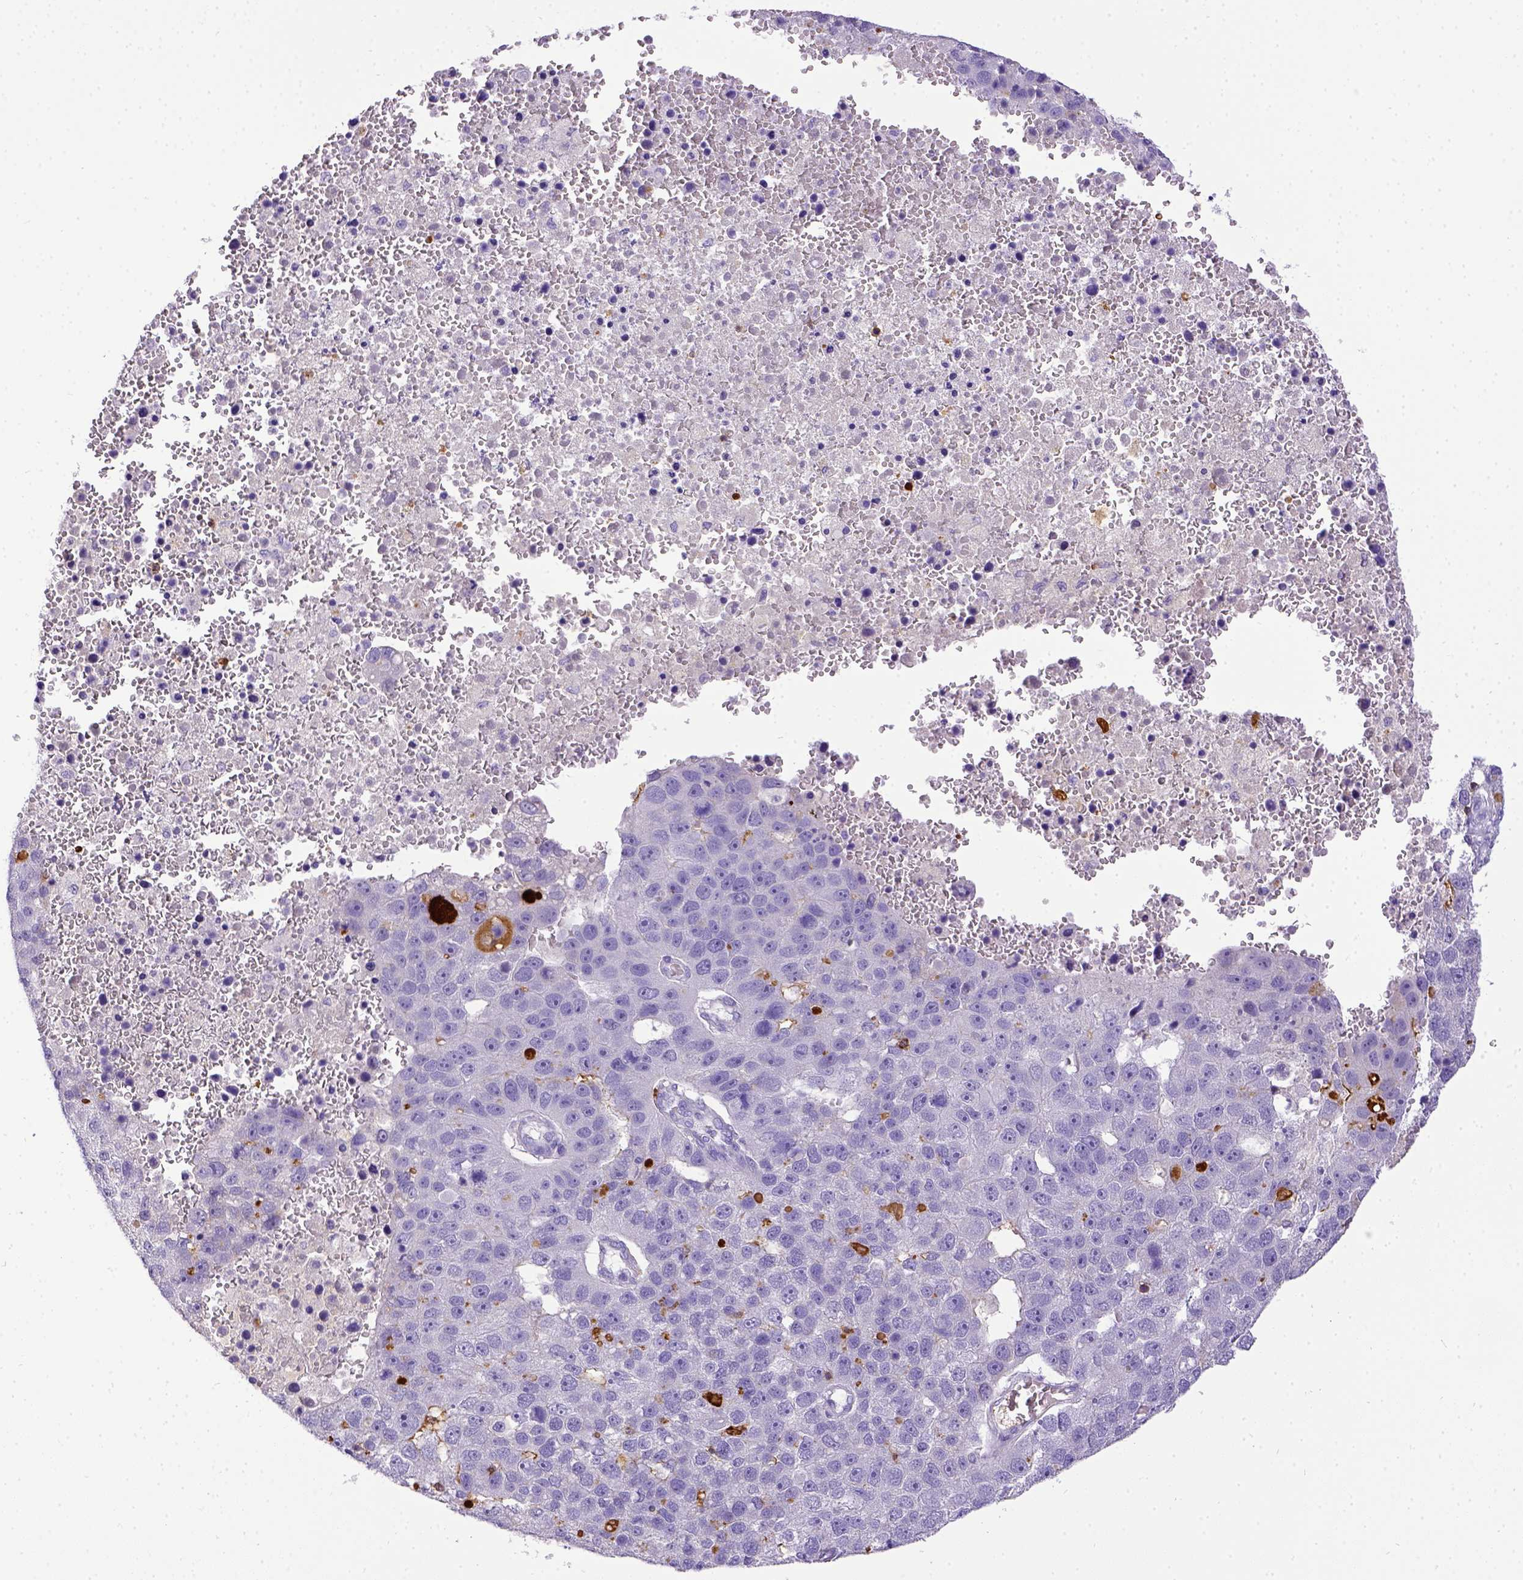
{"staining": {"intensity": "negative", "quantity": "none", "location": "none"}, "tissue": "pancreatic cancer", "cell_type": "Tumor cells", "image_type": "cancer", "snomed": [{"axis": "morphology", "description": "Adenocarcinoma, NOS"}, {"axis": "topography", "description": "Pancreas"}], "caption": "An immunohistochemistry image of adenocarcinoma (pancreatic) is shown. There is no staining in tumor cells of adenocarcinoma (pancreatic). (Brightfield microscopy of DAB (3,3'-diaminobenzidine) immunohistochemistry (IHC) at high magnification).", "gene": "CD3E", "patient": {"sex": "female", "age": 61}}